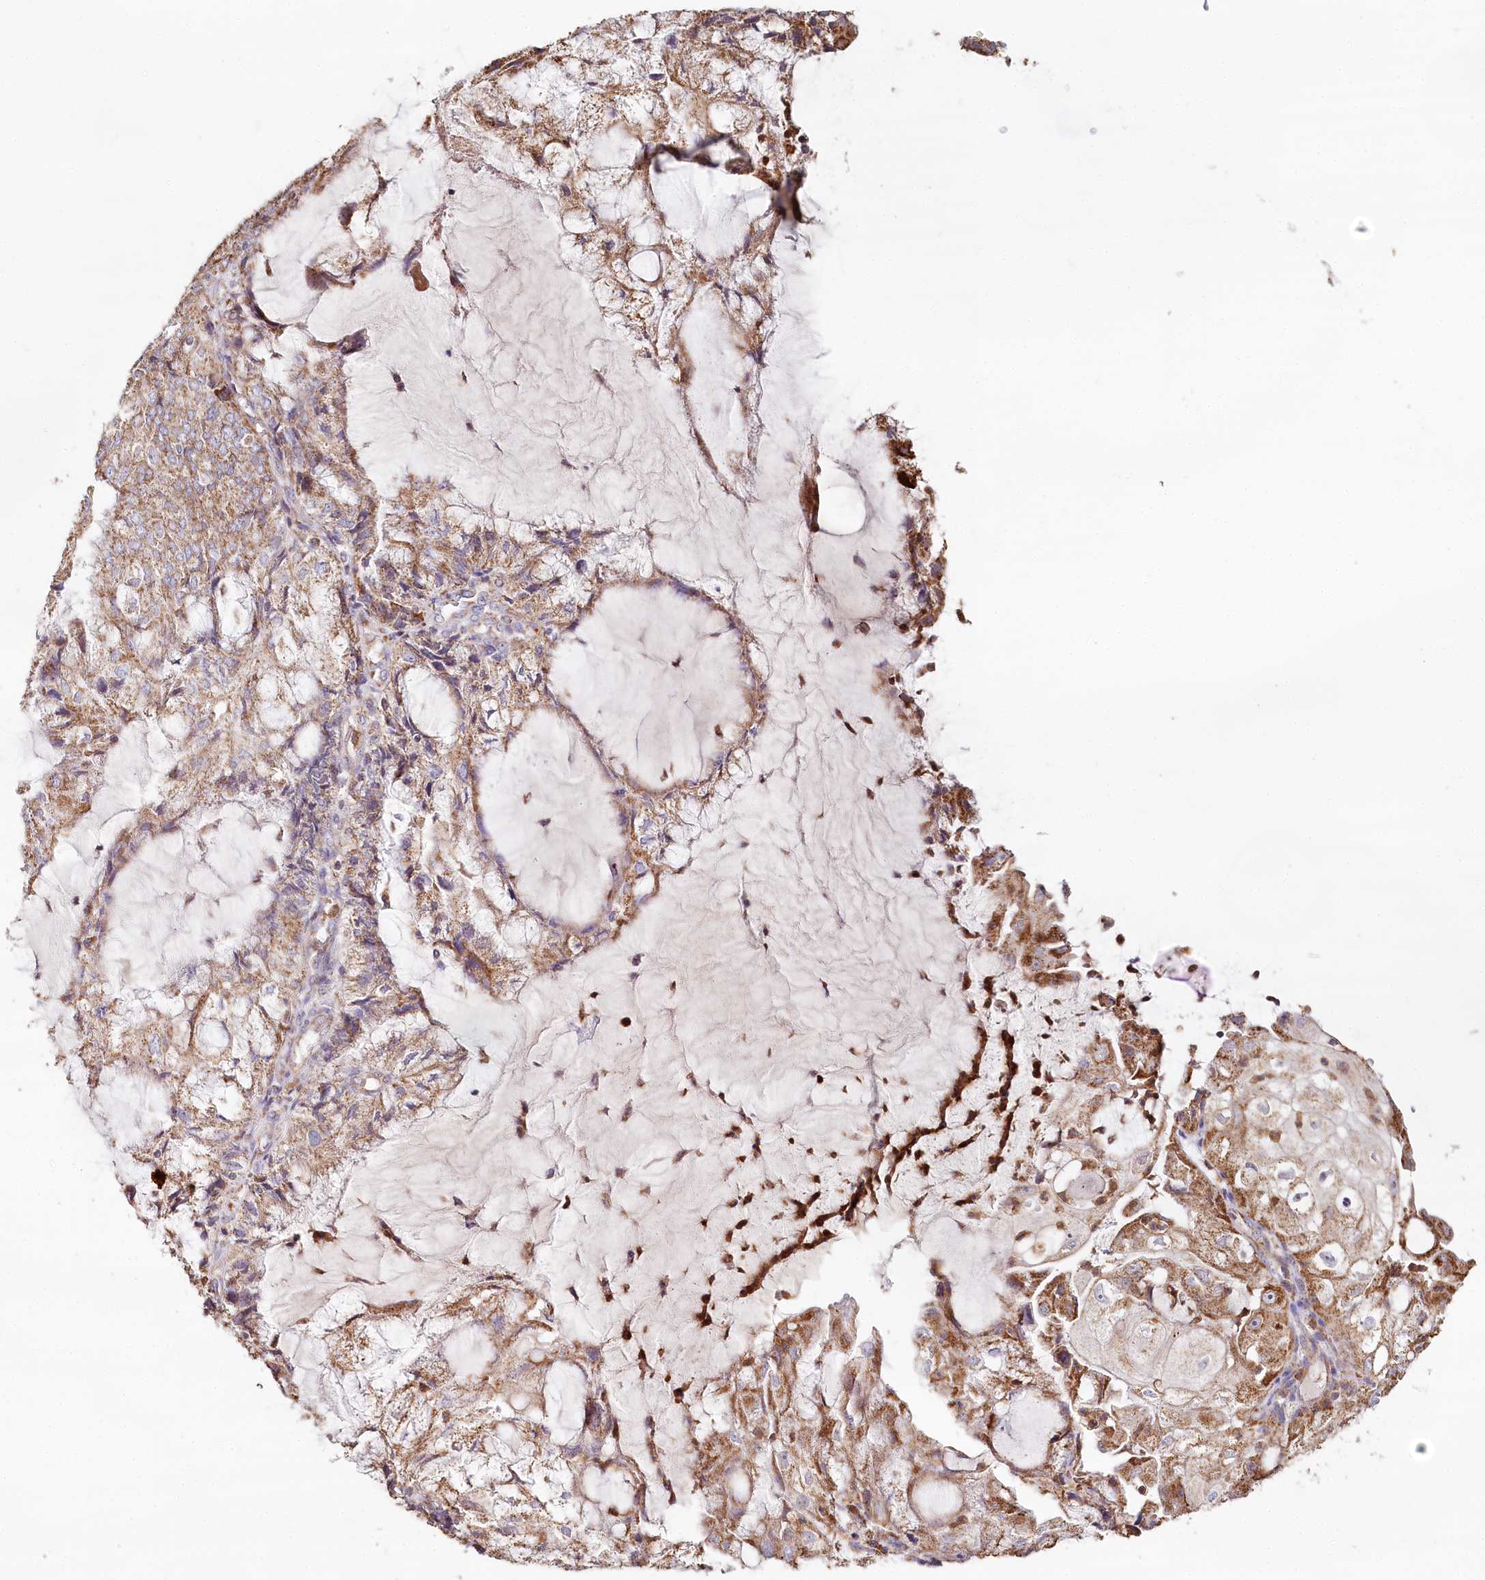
{"staining": {"intensity": "moderate", "quantity": "25%-75%", "location": "cytoplasmic/membranous"}, "tissue": "endometrial cancer", "cell_type": "Tumor cells", "image_type": "cancer", "snomed": [{"axis": "morphology", "description": "Adenocarcinoma, NOS"}, {"axis": "topography", "description": "Endometrium"}], "caption": "A medium amount of moderate cytoplasmic/membranous positivity is present in approximately 25%-75% of tumor cells in endometrial adenocarcinoma tissue.", "gene": "MMP25", "patient": {"sex": "female", "age": 81}}